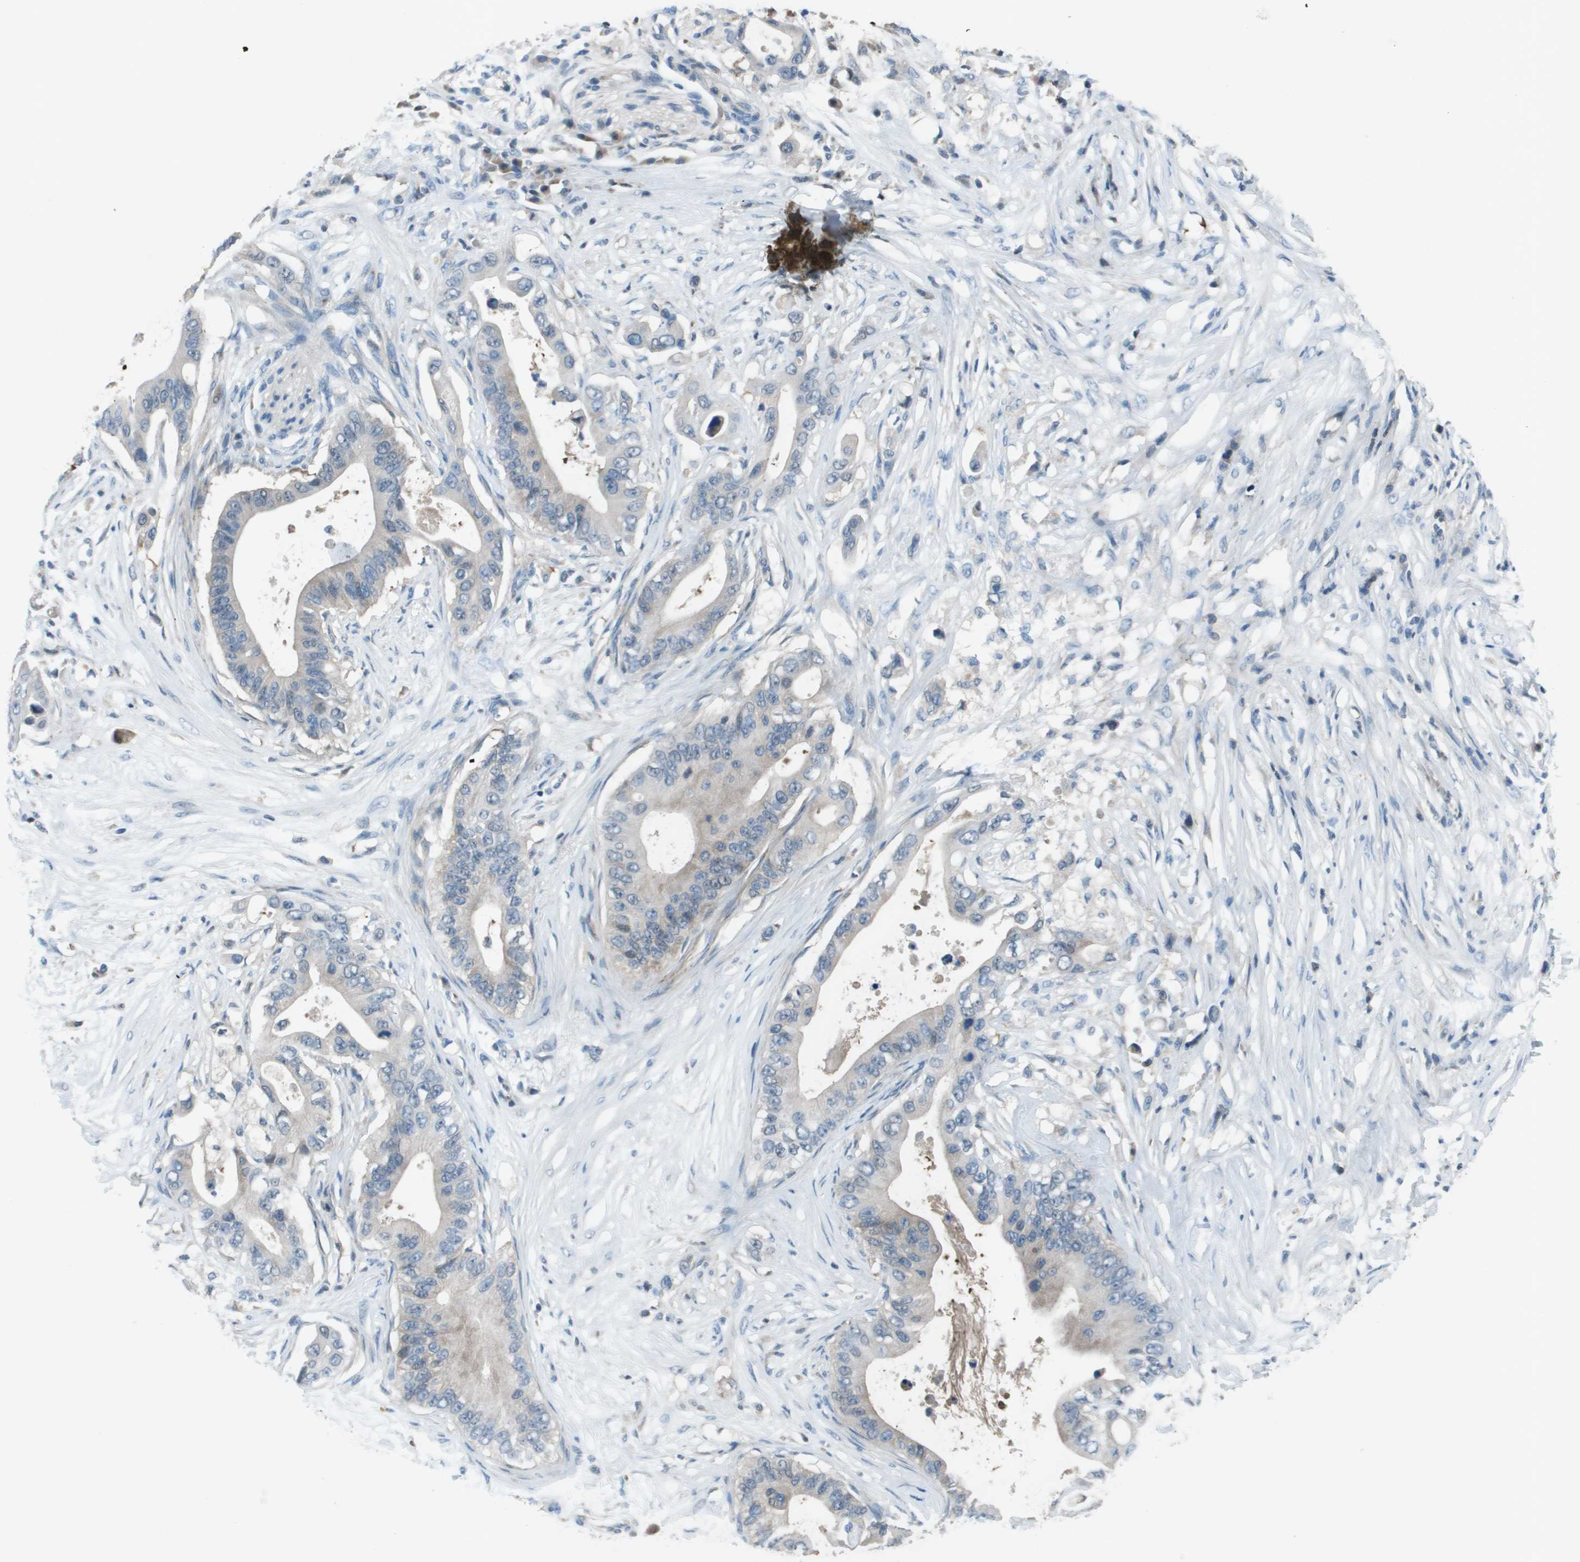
{"staining": {"intensity": "weak", "quantity": "<25%", "location": "cytoplasmic/membranous"}, "tissue": "pancreatic cancer", "cell_type": "Tumor cells", "image_type": "cancer", "snomed": [{"axis": "morphology", "description": "Adenocarcinoma, NOS"}, {"axis": "topography", "description": "Pancreas"}], "caption": "High magnification brightfield microscopy of pancreatic cancer stained with DAB (3,3'-diaminobenzidine) (brown) and counterstained with hematoxylin (blue): tumor cells show no significant expression.", "gene": "CAMK4", "patient": {"sex": "male", "age": 77}}